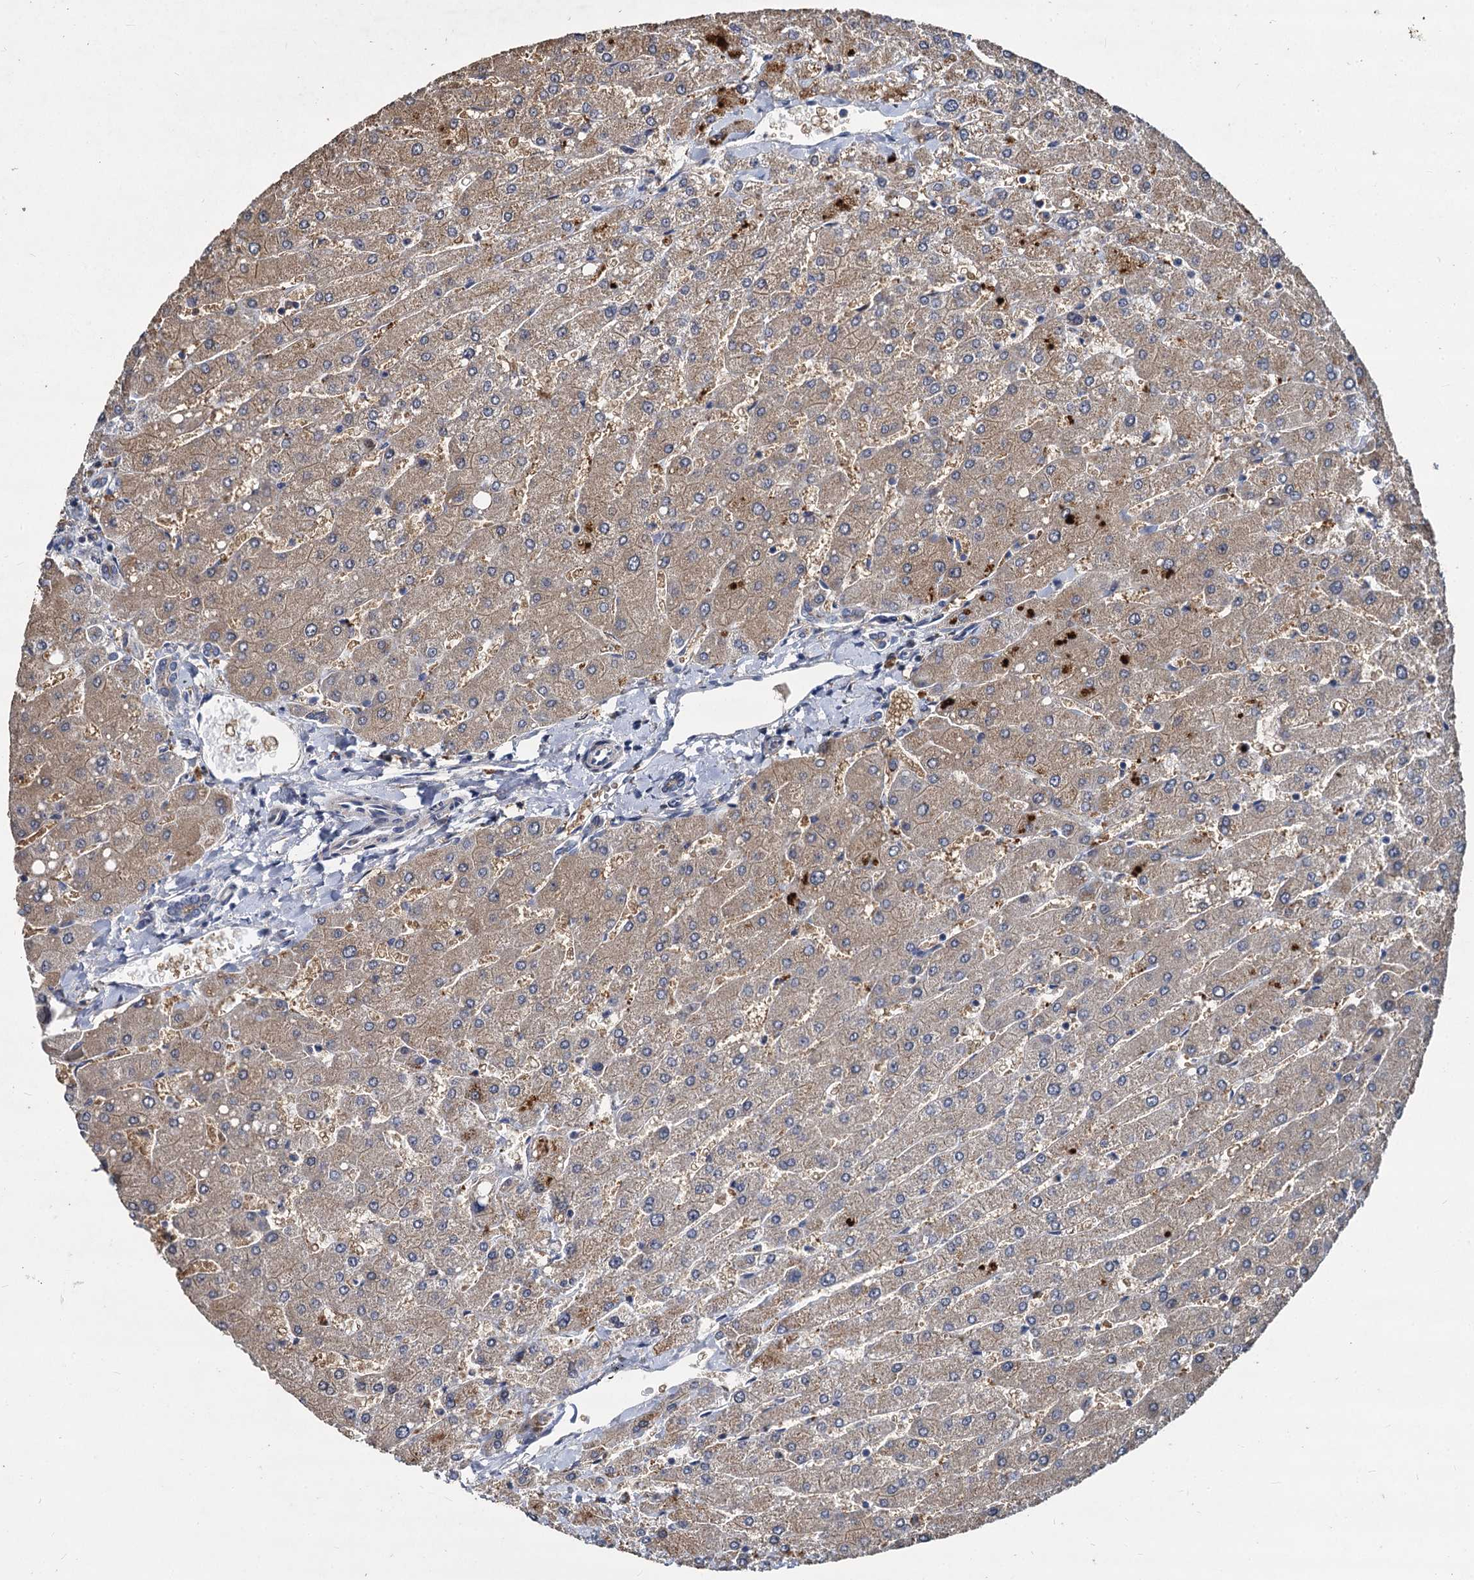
{"staining": {"intensity": "weak", "quantity": "<25%", "location": "cytoplasmic/membranous"}, "tissue": "liver", "cell_type": "Cholangiocytes", "image_type": "normal", "snomed": [{"axis": "morphology", "description": "Normal tissue, NOS"}, {"axis": "topography", "description": "Liver"}], "caption": "IHC of benign liver shows no positivity in cholangiocytes. Brightfield microscopy of immunohistochemistry stained with DAB (3,3'-diaminobenzidine) (brown) and hematoxylin (blue), captured at high magnification.", "gene": "CCDC184", "patient": {"sex": "male", "age": 55}}